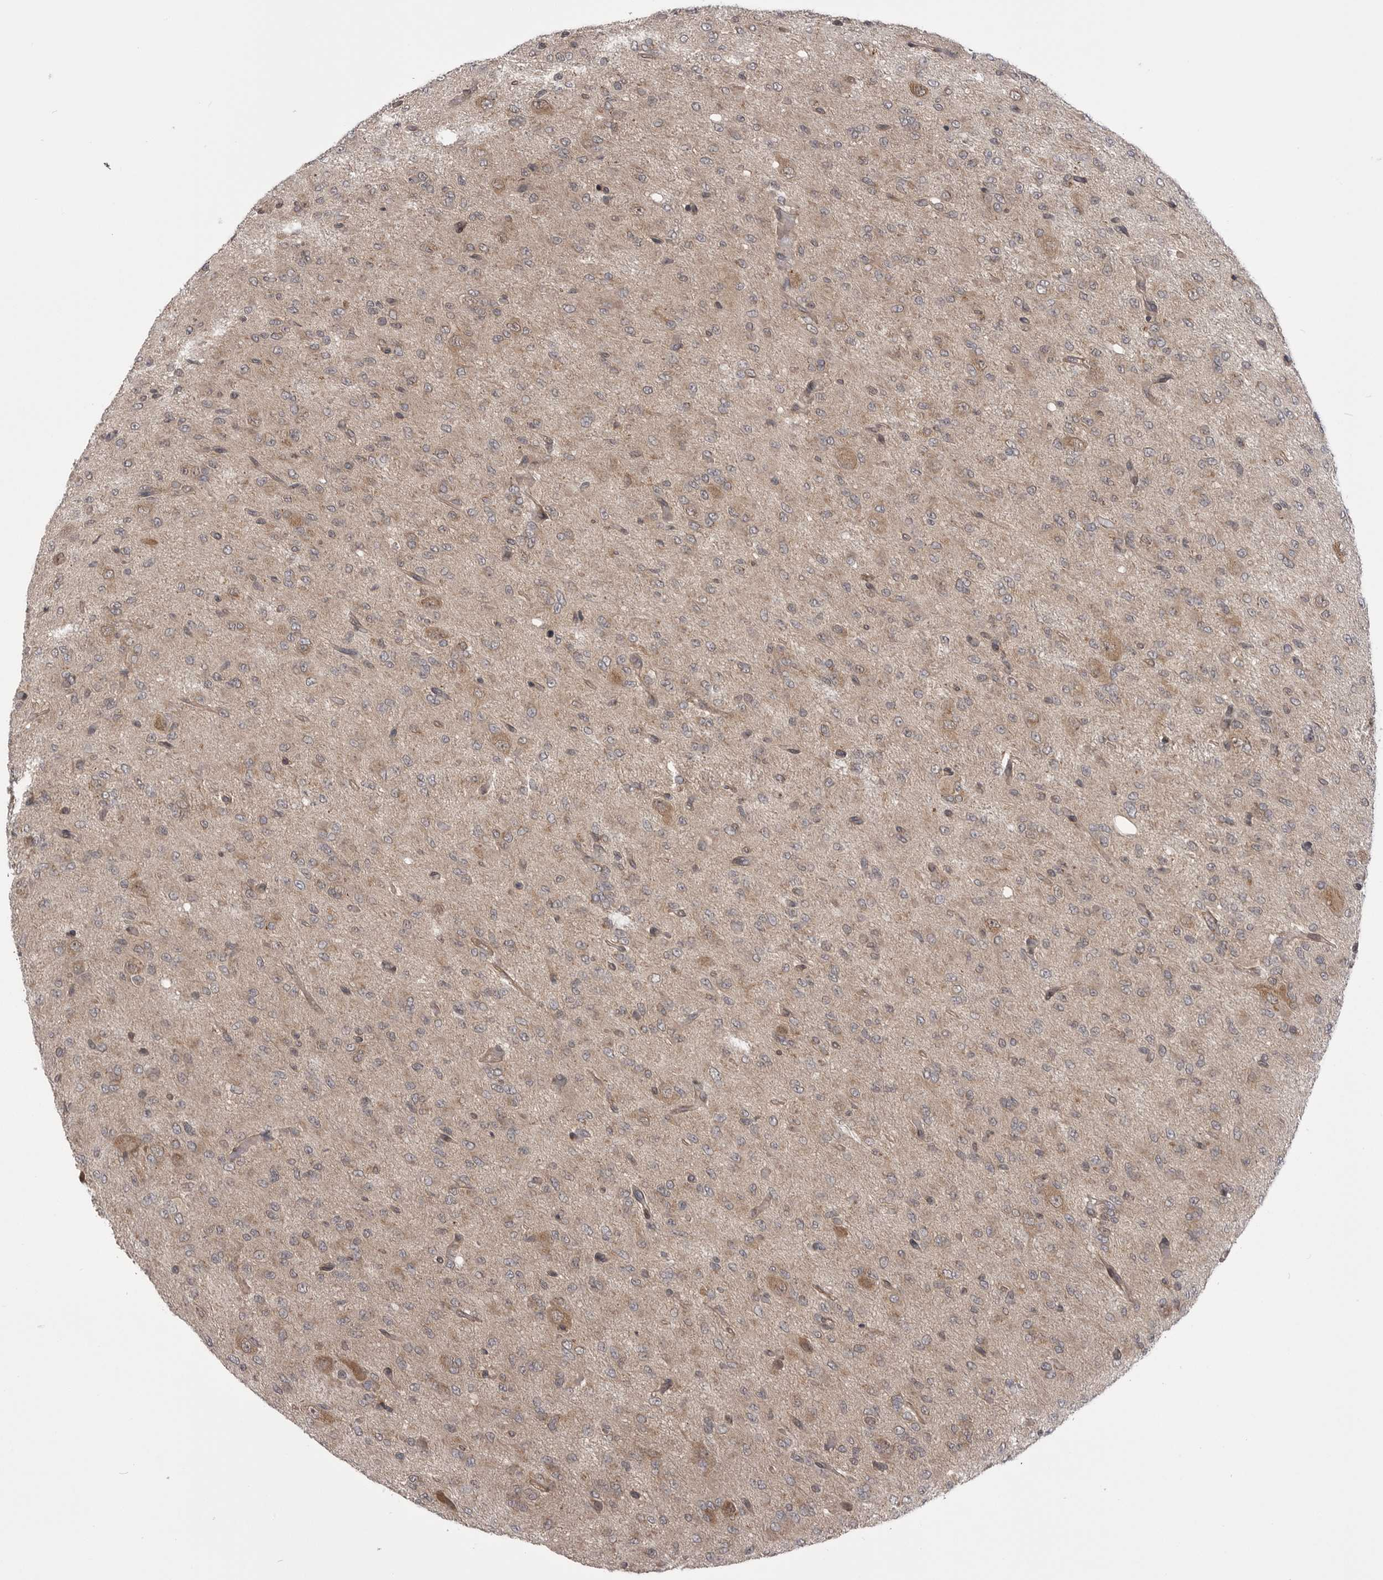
{"staining": {"intensity": "negative", "quantity": "none", "location": "none"}, "tissue": "glioma", "cell_type": "Tumor cells", "image_type": "cancer", "snomed": [{"axis": "morphology", "description": "Glioma, malignant, High grade"}, {"axis": "topography", "description": "Brain"}], "caption": "Immunohistochemistry (IHC) histopathology image of human malignant glioma (high-grade) stained for a protein (brown), which displays no positivity in tumor cells.", "gene": "PDCL", "patient": {"sex": "female", "age": 59}}